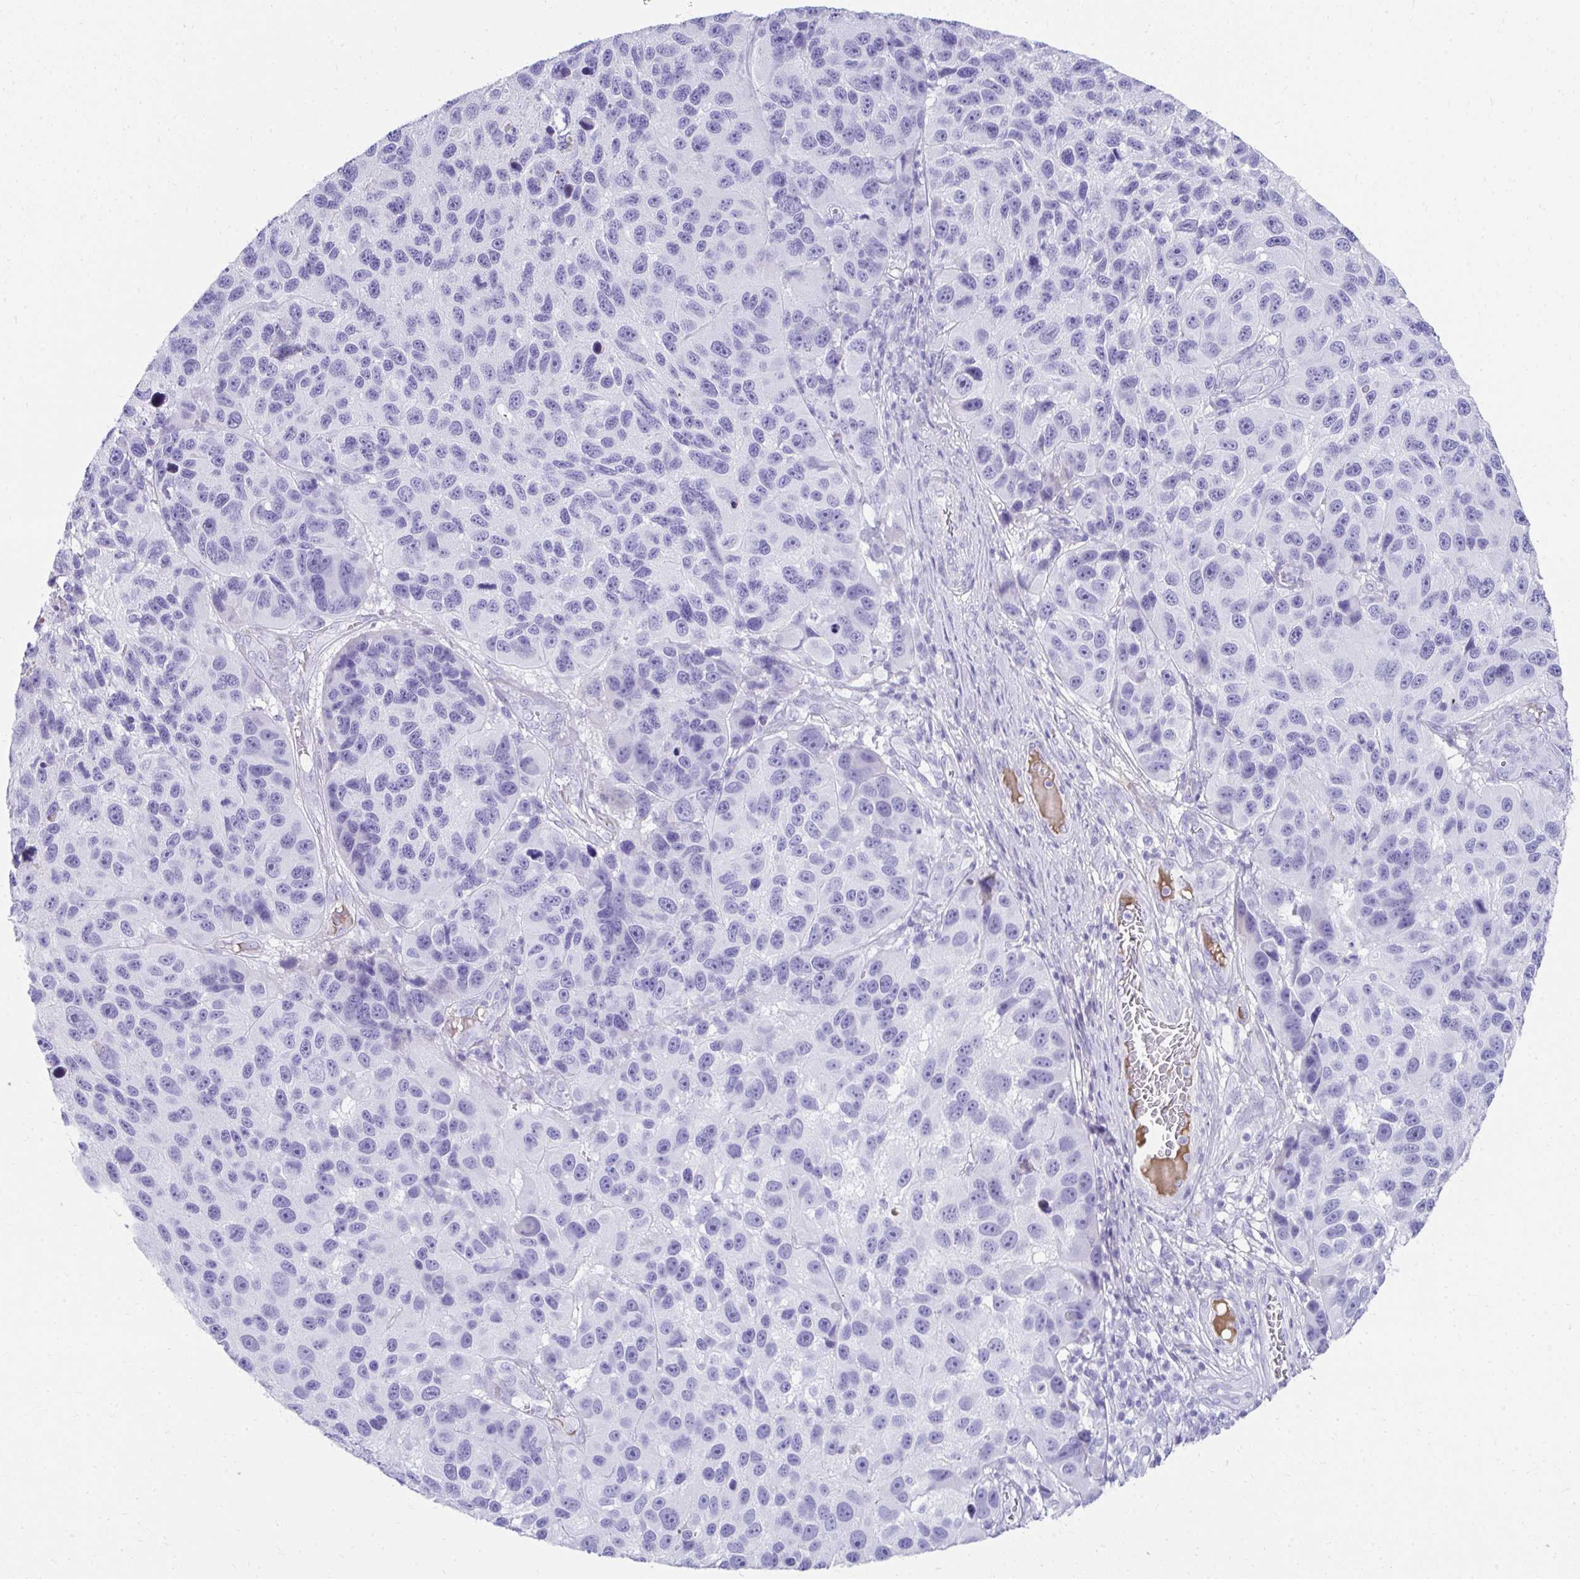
{"staining": {"intensity": "negative", "quantity": "none", "location": "none"}, "tissue": "melanoma", "cell_type": "Tumor cells", "image_type": "cancer", "snomed": [{"axis": "morphology", "description": "Malignant melanoma, NOS"}, {"axis": "topography", "description": "Skin"}], "caption": "There is no significant positivity in tumor cells of malignant melanoma. Brightfield microscopy of immunohistochemistry stained with DAB (brown) and hematoxylin (blue), captured at high magnification.", "gene": "TNNT1", "patient": {"sex": "male", "age": 53}}